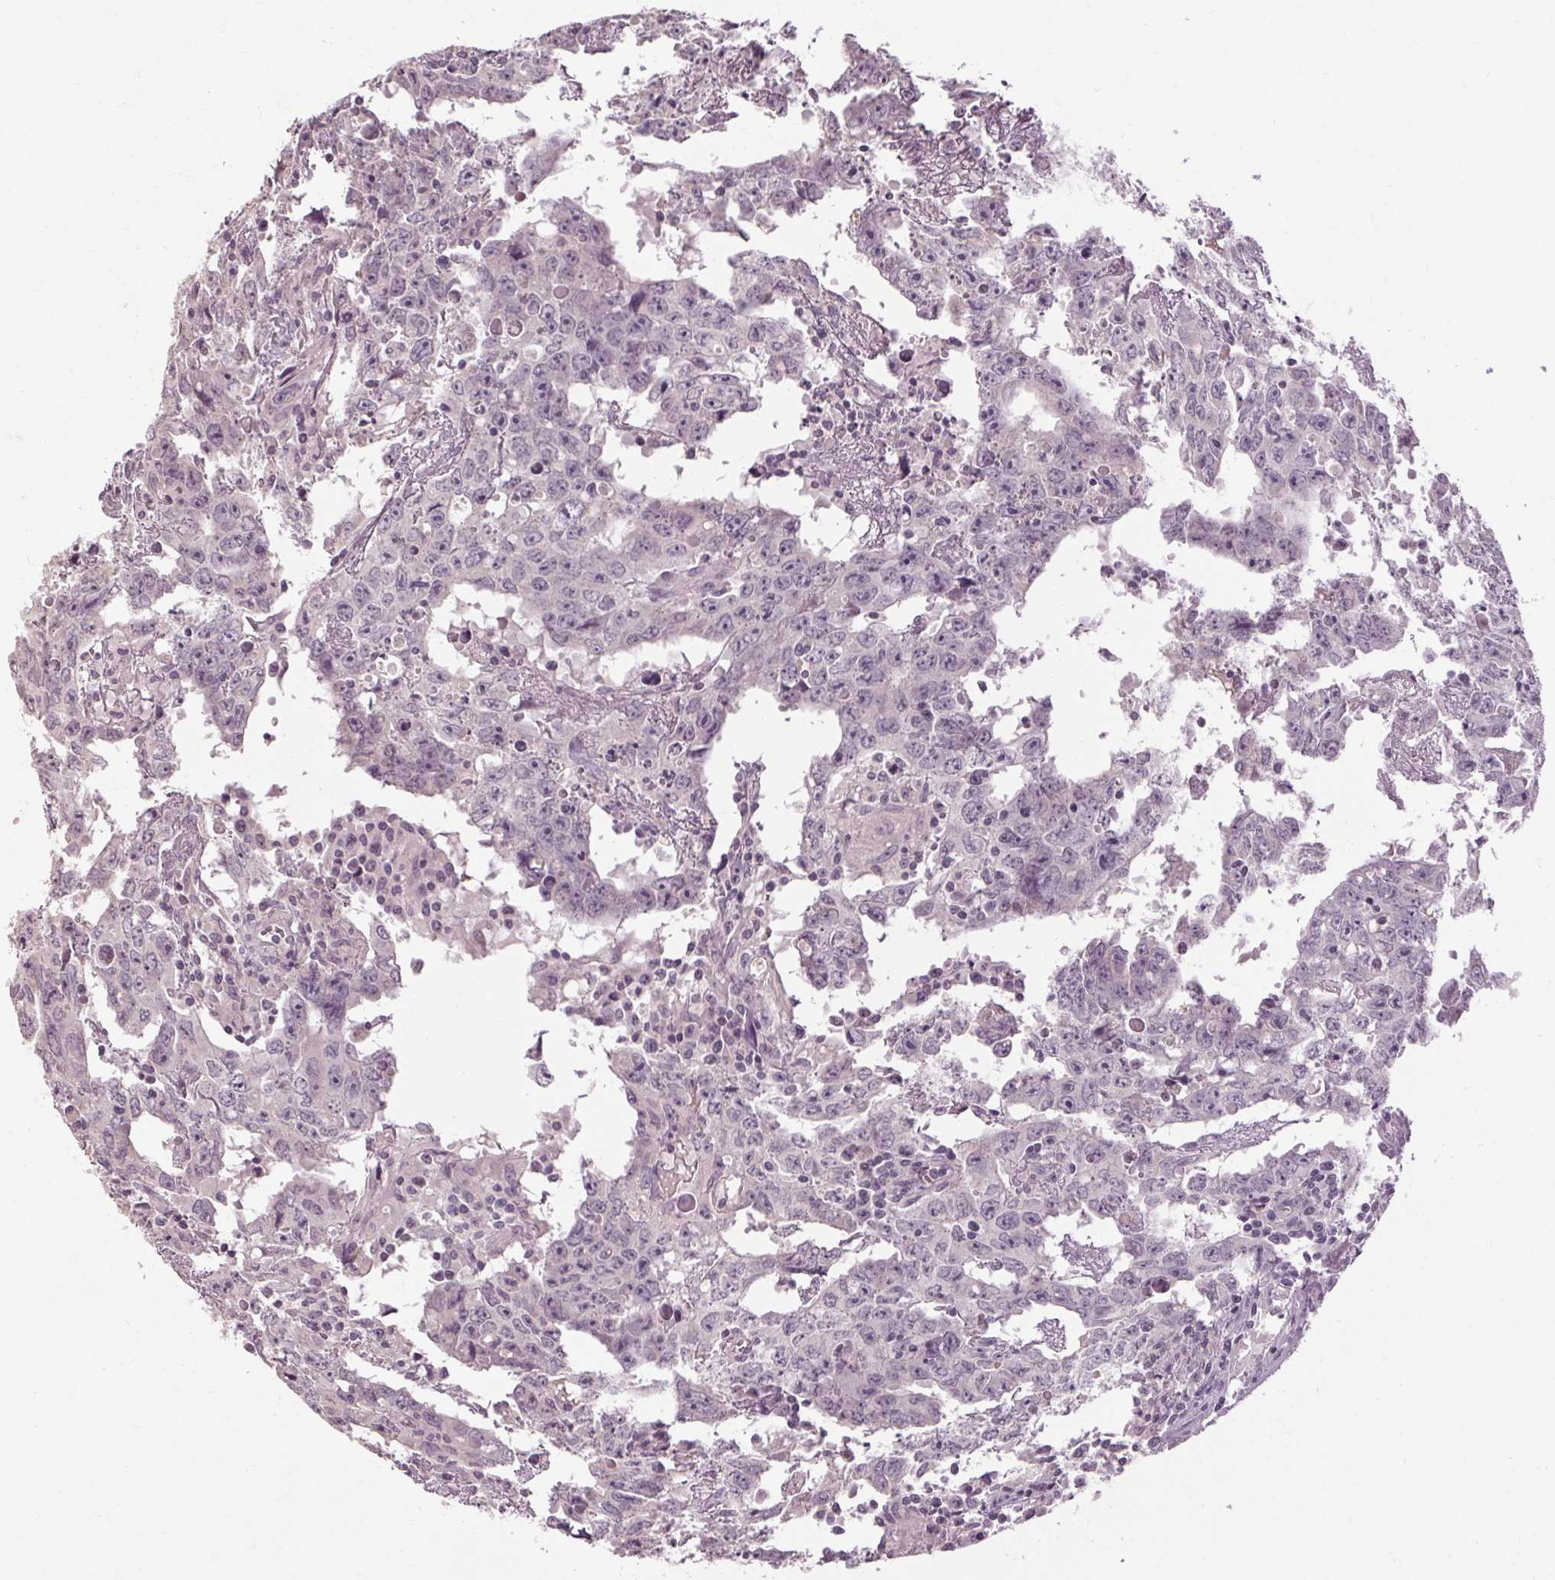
{"staining": {"intensity": "negative", "quantity": "none", "location": "none"}, "tissue": "testis cancer", "cell_type": "Tumor cells", "image_type": "cancer", "snomed": [{"axis": "morphology", "description": "Carcinoma, Embryonal, NOS"}, {"axis": "topography", "description": "Testis"}], "caption": "Photomicrograph shows no significant protein positivity in tumor cells of testis cancer.", "gene": "POMC", "patient": {"sex": "male", "age": 22}}